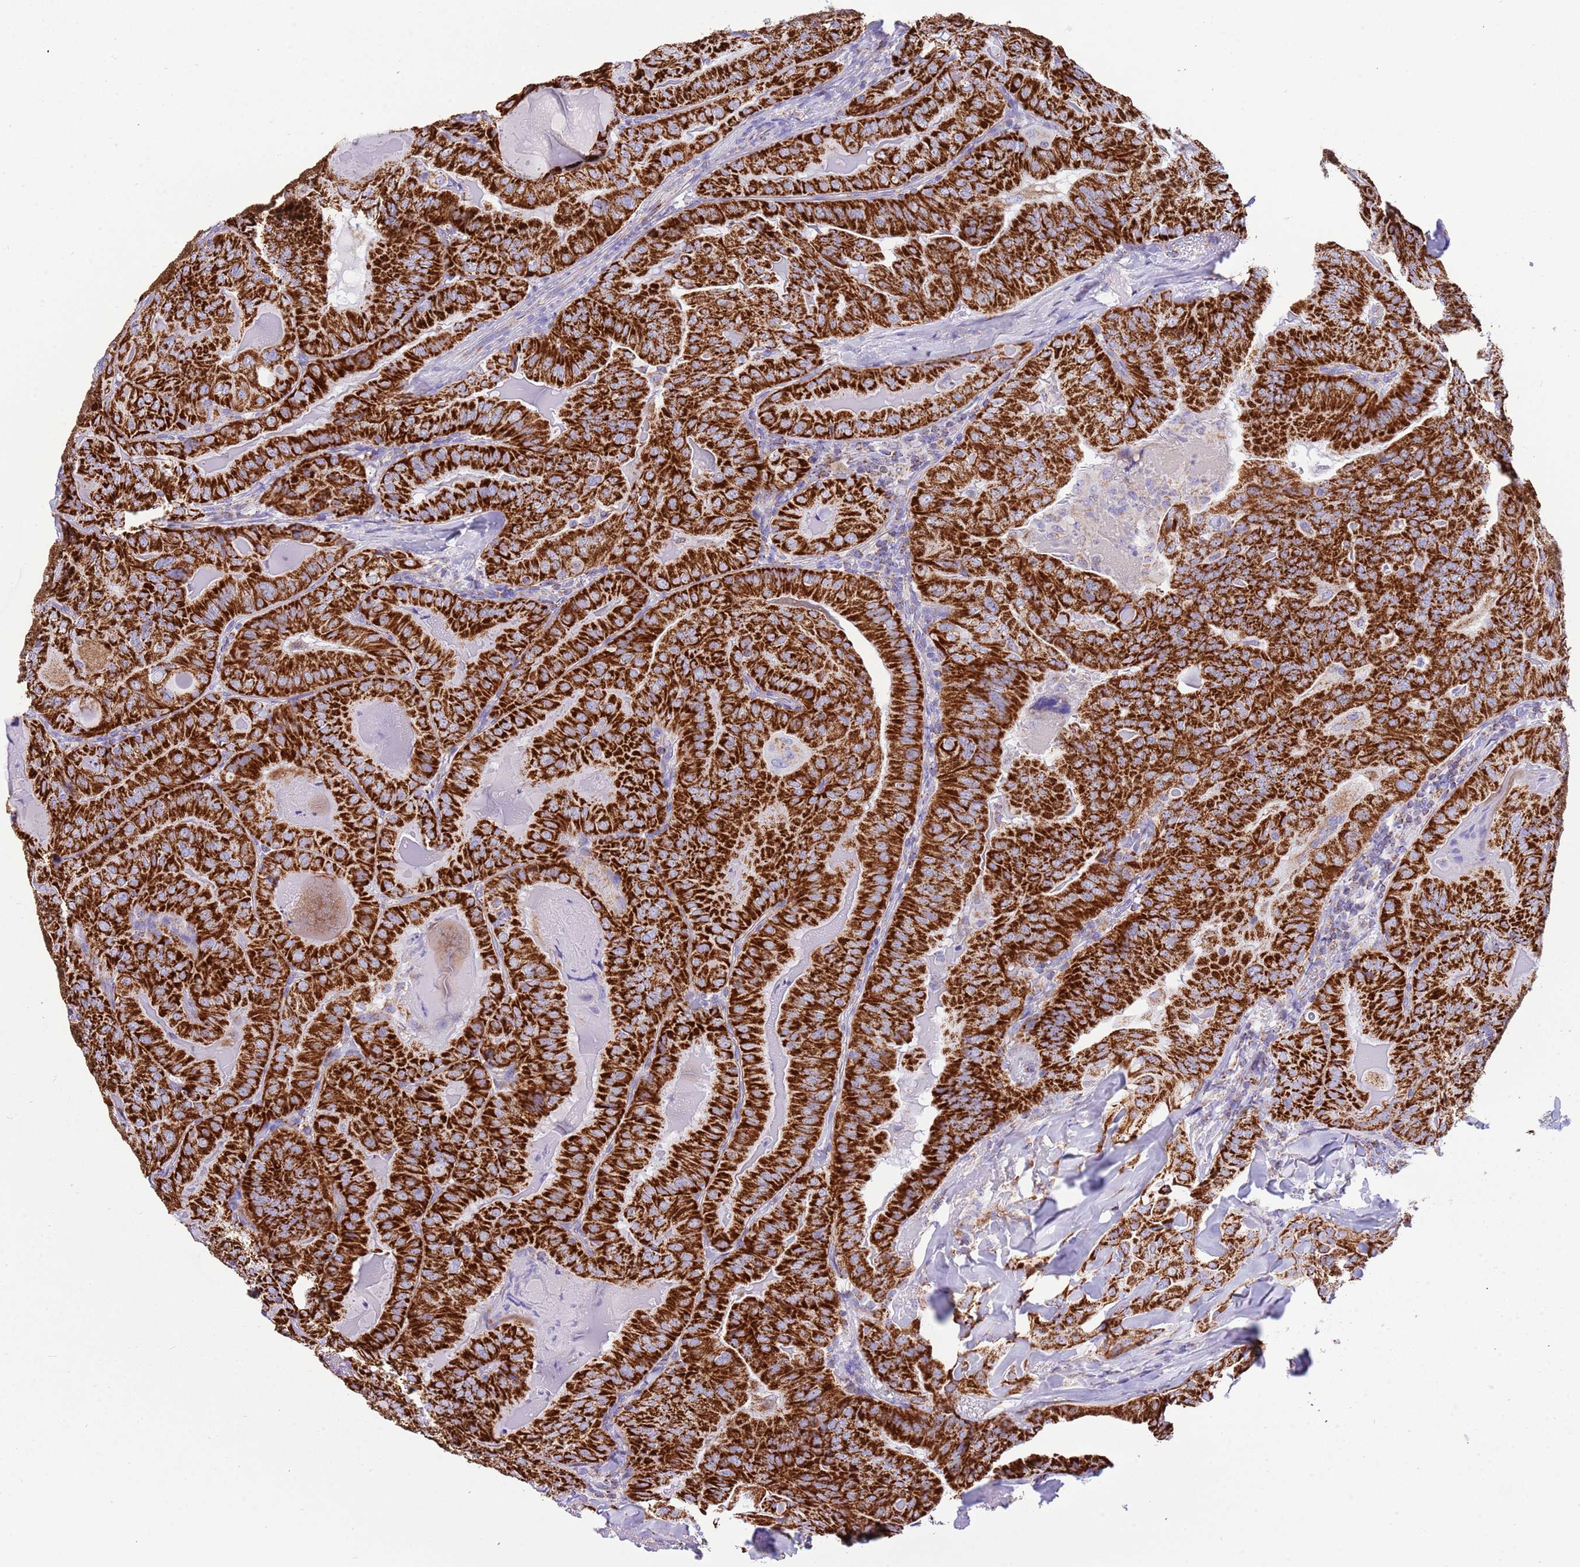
{"staining": {"intensity": "strong", "quantity": ">75%", "location": "cytoplasmic/membranous"}, "tissue": "thyroid cancer", "cell_type": "Tumor cells", "image_type": "cancer", "snomed": [{"axis": "morphology", "description": "Papillary adenocarcinoma, NOS"}, {"axis": "topography", "description": "Thyroid gland"}], "caption": "A micrograph showing strong cytoplasmic/membranous expression in about >75% of tumor cells in thyroid cancer (papillary adenocarcinoma), as visualized by brown immunohistochemical staining.", "gene": "SUCLG2", "patient": {"sex": "female", "age": 68}}